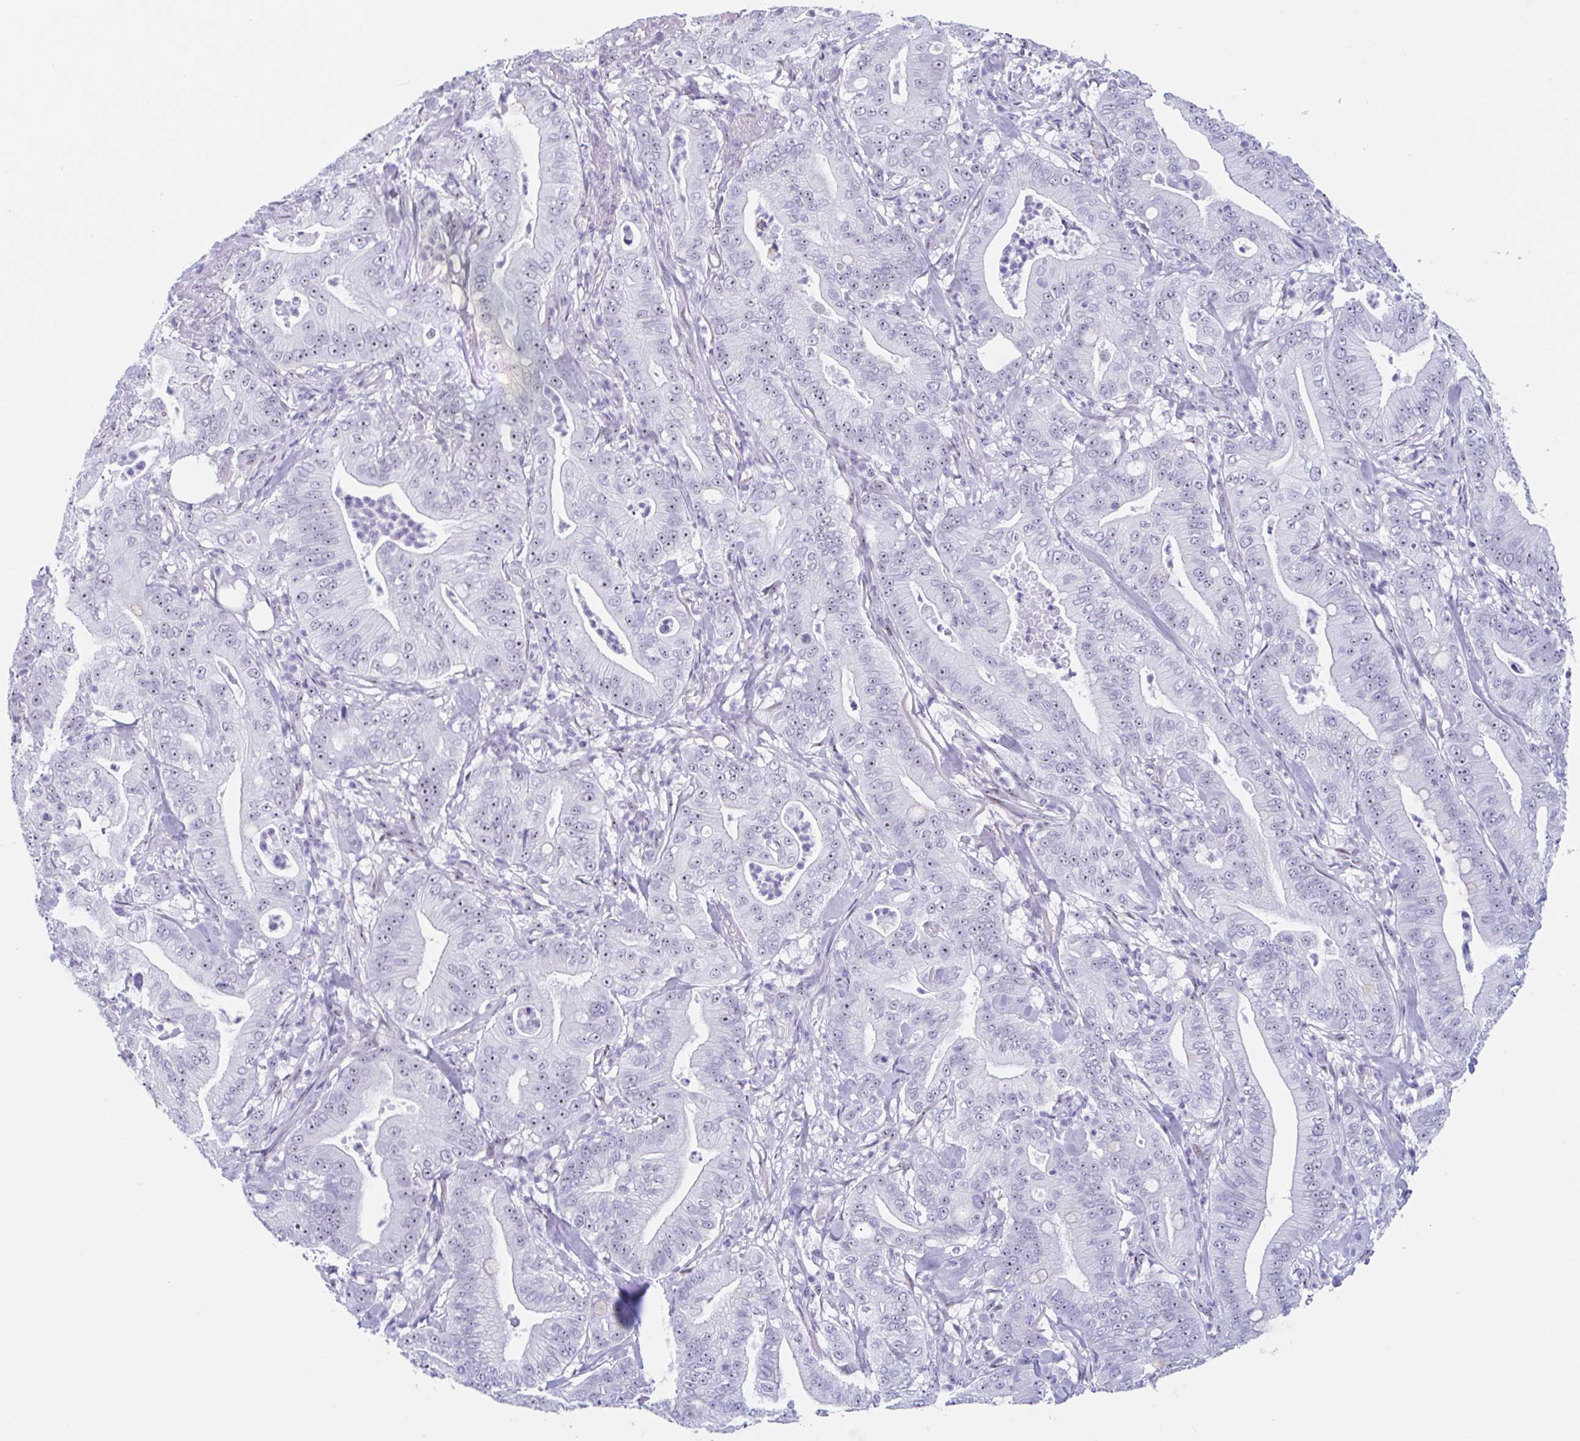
{"staining": {"intensity": "negative", "quantity": "none", "location": "none"}, "tissue": "pancreatic cancer", "cell_type": "Tumor cells", "image_type": "cancer", "snomed": [{"axis": "morphology", "description": "Adenocarcinoma, NOS"}, {"axis": "topography", "description": "Pancreas"}], "caption": "Protein analysis of adenocarcinoma (pancreatic) demonstrates no significant expression in tumor cells.", "gene": "LENG9", "patient": {"sex": "male", "age": 71}}